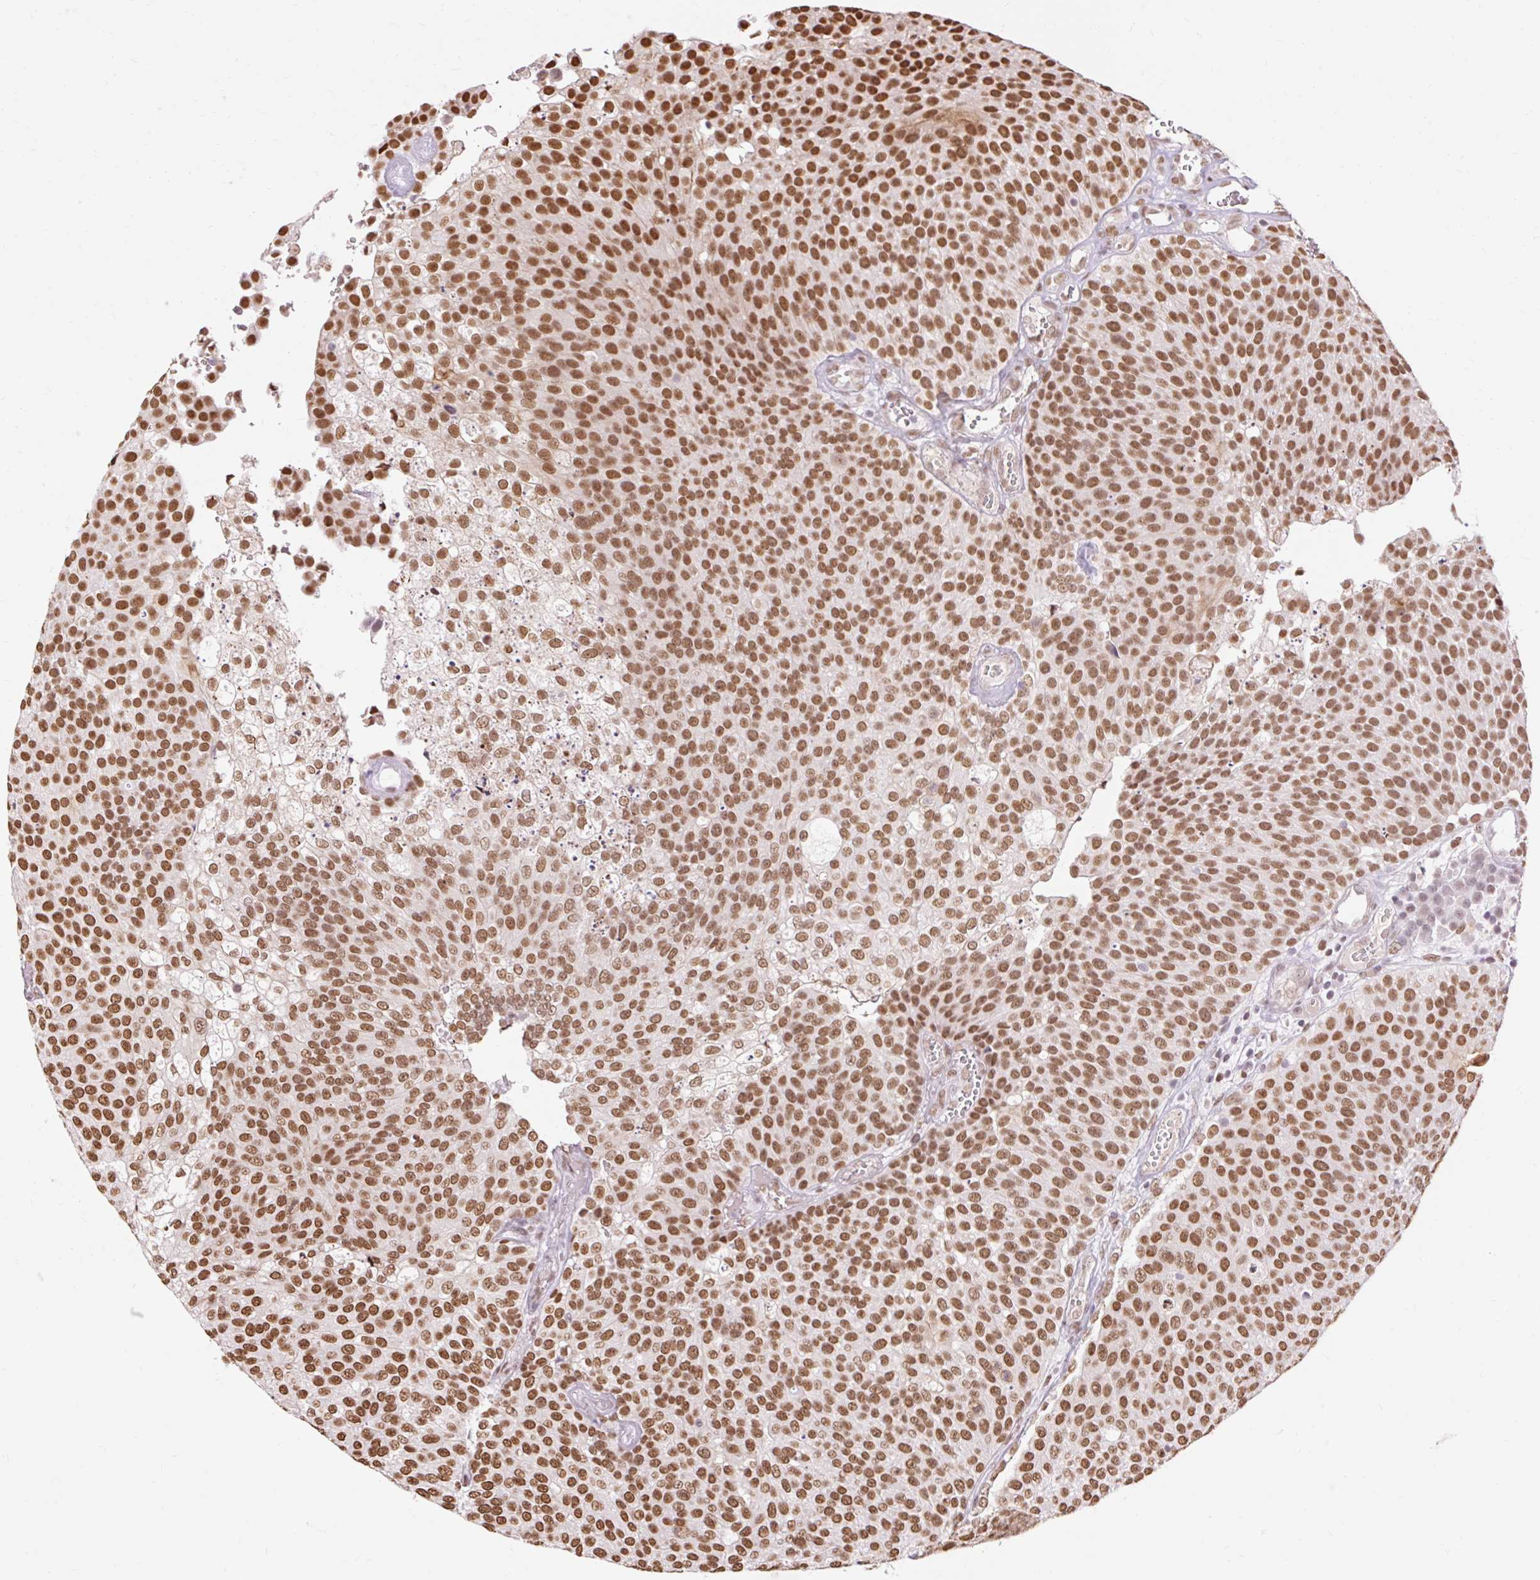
{"staining": {"intensity": "strong", "quantity": ">75%", "location": "nuclear"}, "tissue": "urothelial cancer", "cell_type": "Tumor cells", "image_type": "cancer", "snomed": [{"axis": "morphology", "description": "Urothelial carcinoma, Low grade"}, {"axis": "topography", "description": "Urinary bladder"}], "caption": "IHC of urothelial cancer displays high levels of strong nuclear staining in about >75% of tumor cells.", "gene": "NPIPB12", "patient": {"sex": "female", "age": 79}}